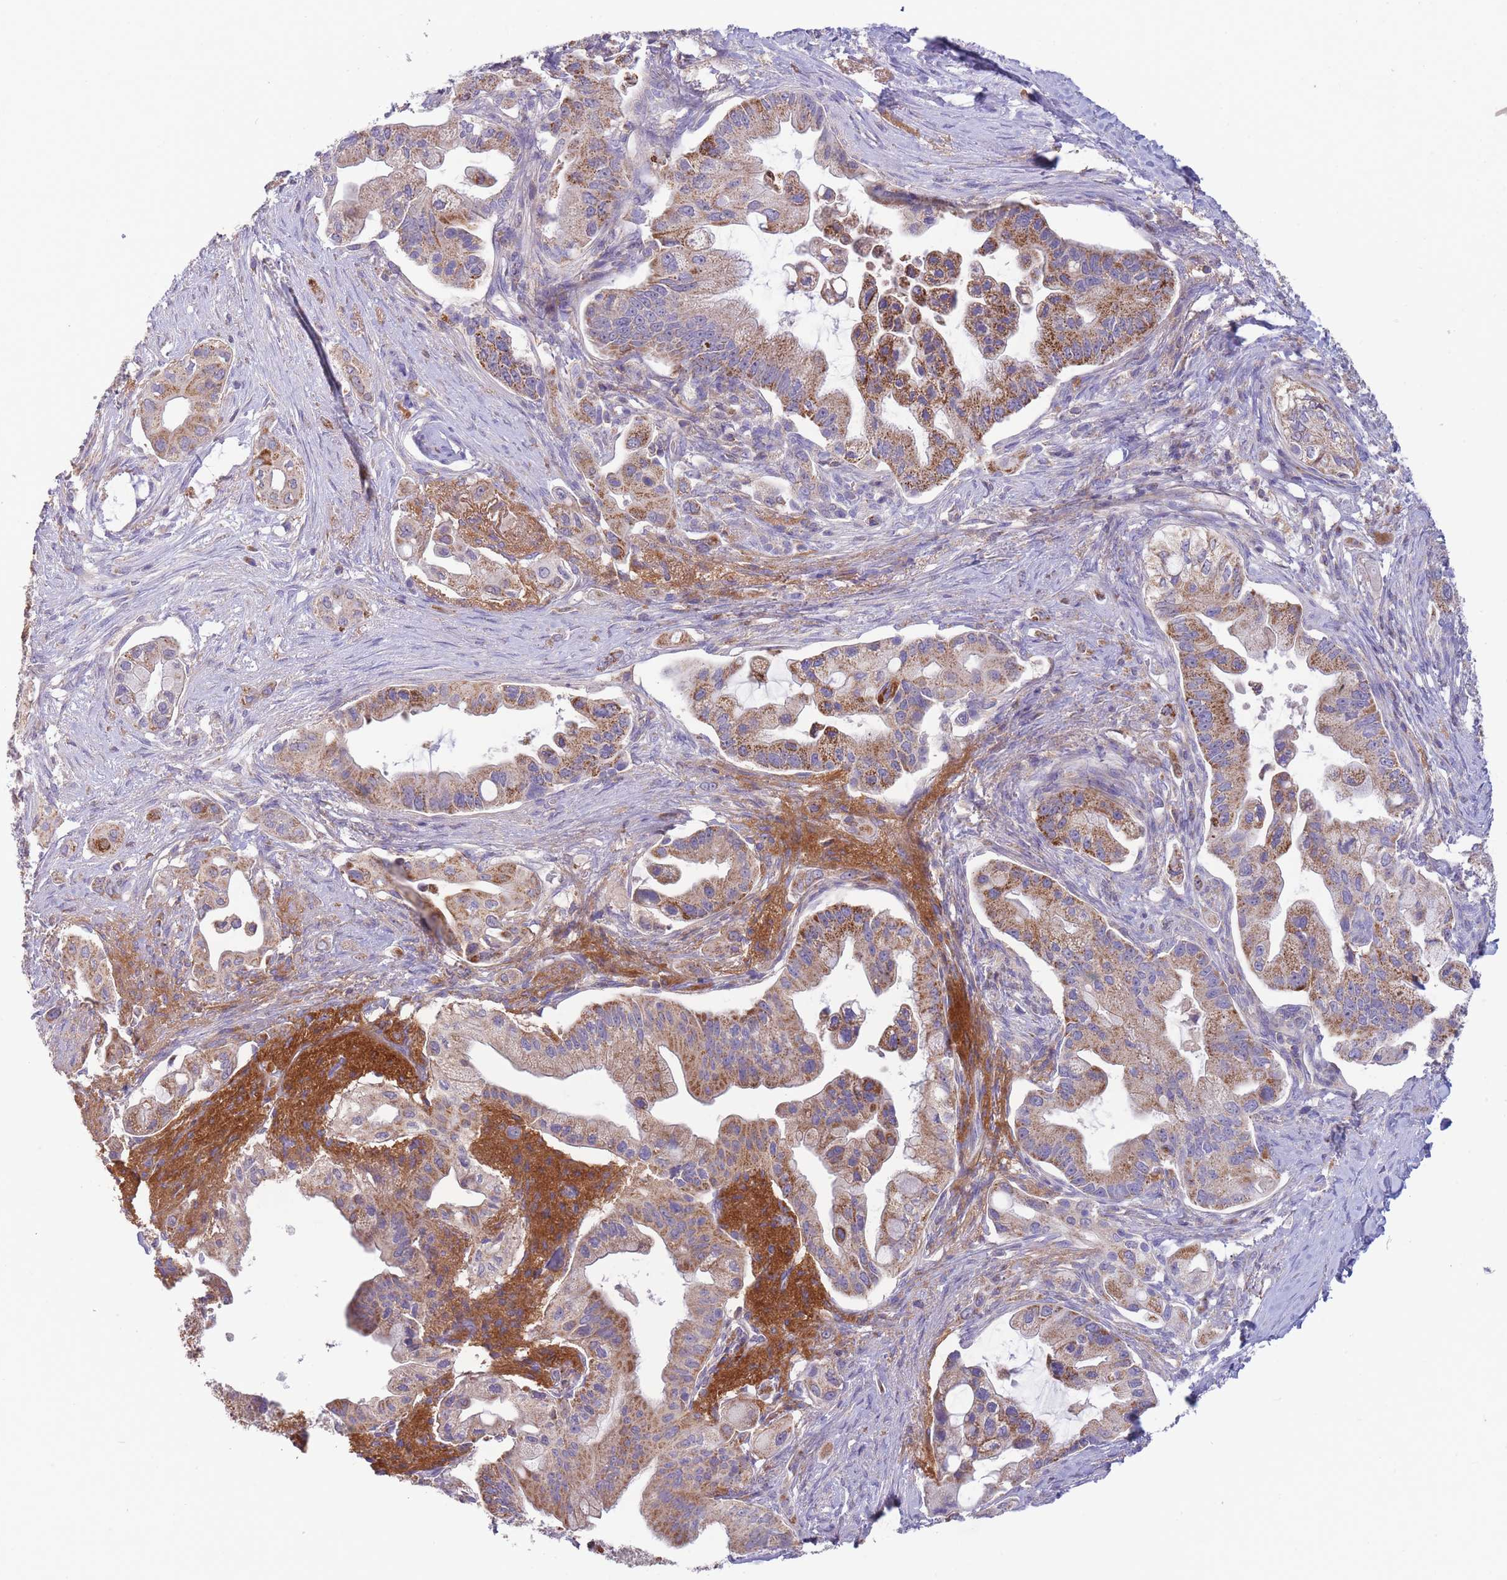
{"staining": {"intensity": "moderate", "quantity": ">75%", "location": "cytoplasmic/membranous"}, "tissue": "pancreatic cancer", "cell_type": "Tumor cells", "image_type": "cancer", "snomed": [{"axis": "morphology", "description": "Adenocarcinoma, NOS"}, {"axis": "topography", "description": "Pancreas"}], "caption": "There is medium levels of moderate cytoplasmic/membranous positivity in tumor cells of pancreatic adenocarcinoma, as demonstrated by immunohistochemical staining (brown color).", "gene": "SLC25A42", "patient": {"sex": "male", "age": 57}}